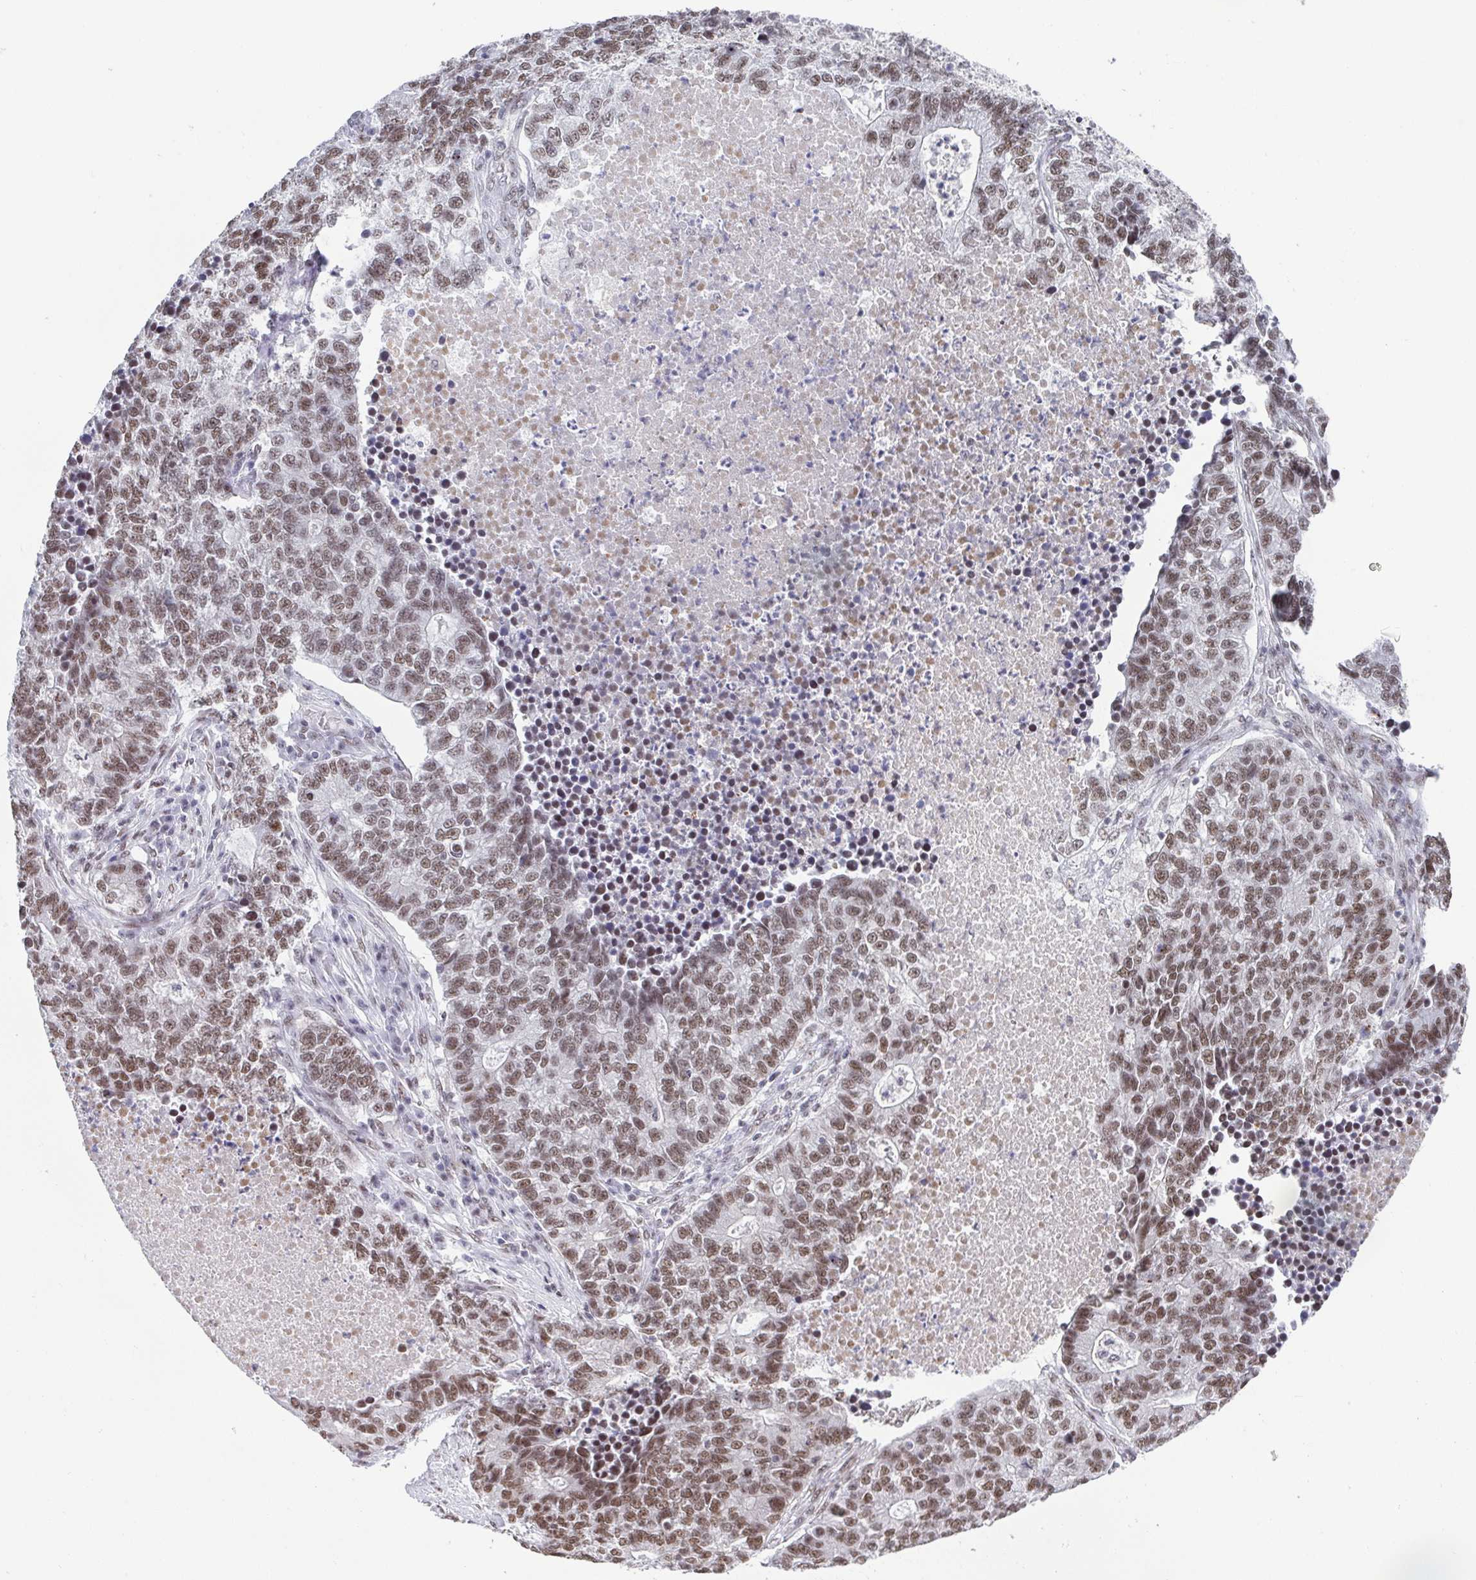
{"staining": {"intensity": "moderate", "quantity": ">75%", "location": "nuclear"}, "tissue": "lung cancer", "cell_type": "Tumor cells", "image_type": "cancer", "snomed": [{"axis": "morphology", "description": "Adenocarcinoma, NOS"}, {"axis": "topography", "description": "Lung"}], "caption": "Tumor cells demonstrate moderate nuclear staining in about >75% of cells in lung adenocarcinoma.", "gene": "SLC7A10", "patient": {"sex": "male", "age": 57}}